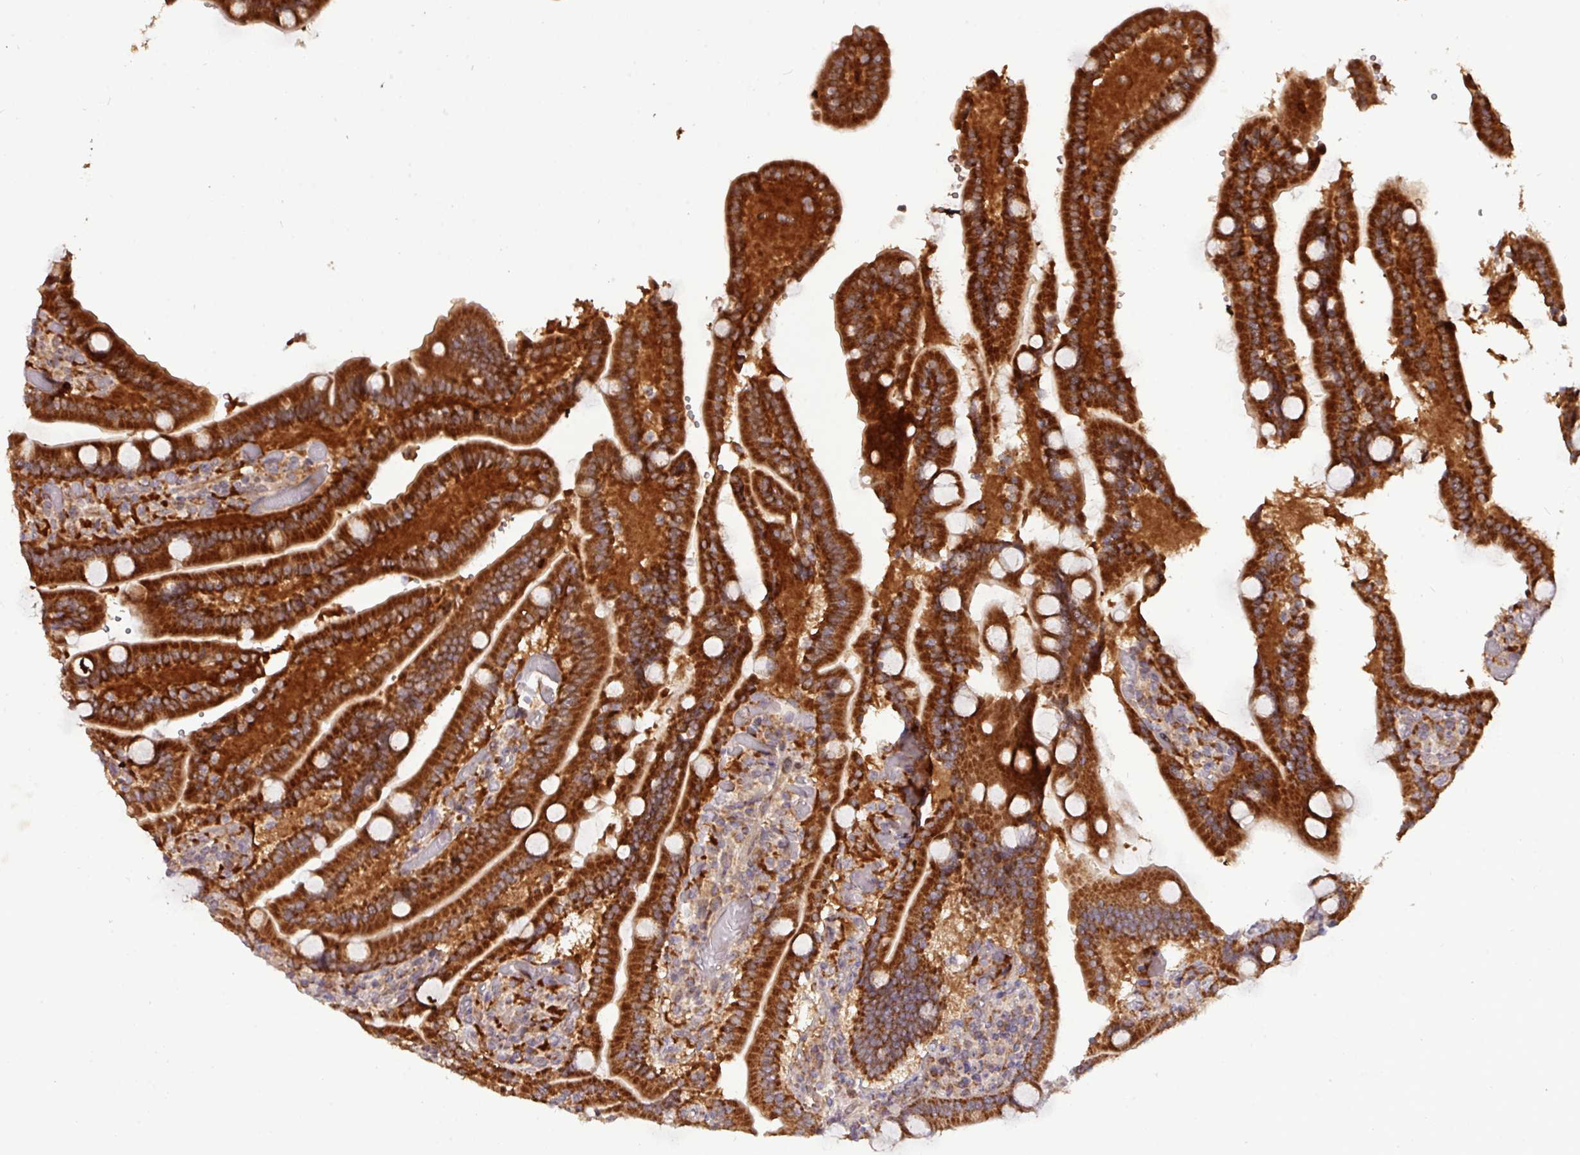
{"staining": {"intensity": "strong", "quantity": ">75%", "location": "cytoplasmic/membranous"}, "tissue": "duodenum", "cell_type": "Glandular cells", "image_type": "normal", "snomed": [{"axis": "morphology", "description": "Normal tissue, NOS"}, {"axis": "topography", "description": "Duodenum"}], "caption": "An IHC photomicrograph of unremarkable tissue is shown. Protein staining in brown shows strong cytoplasmic/membranous positivity in duodenum within glandular cells. (IHC, brightfield microscopy, high magnification).", "gene": "YPEL1", "patient": {"sex": "female", "age": 62}}